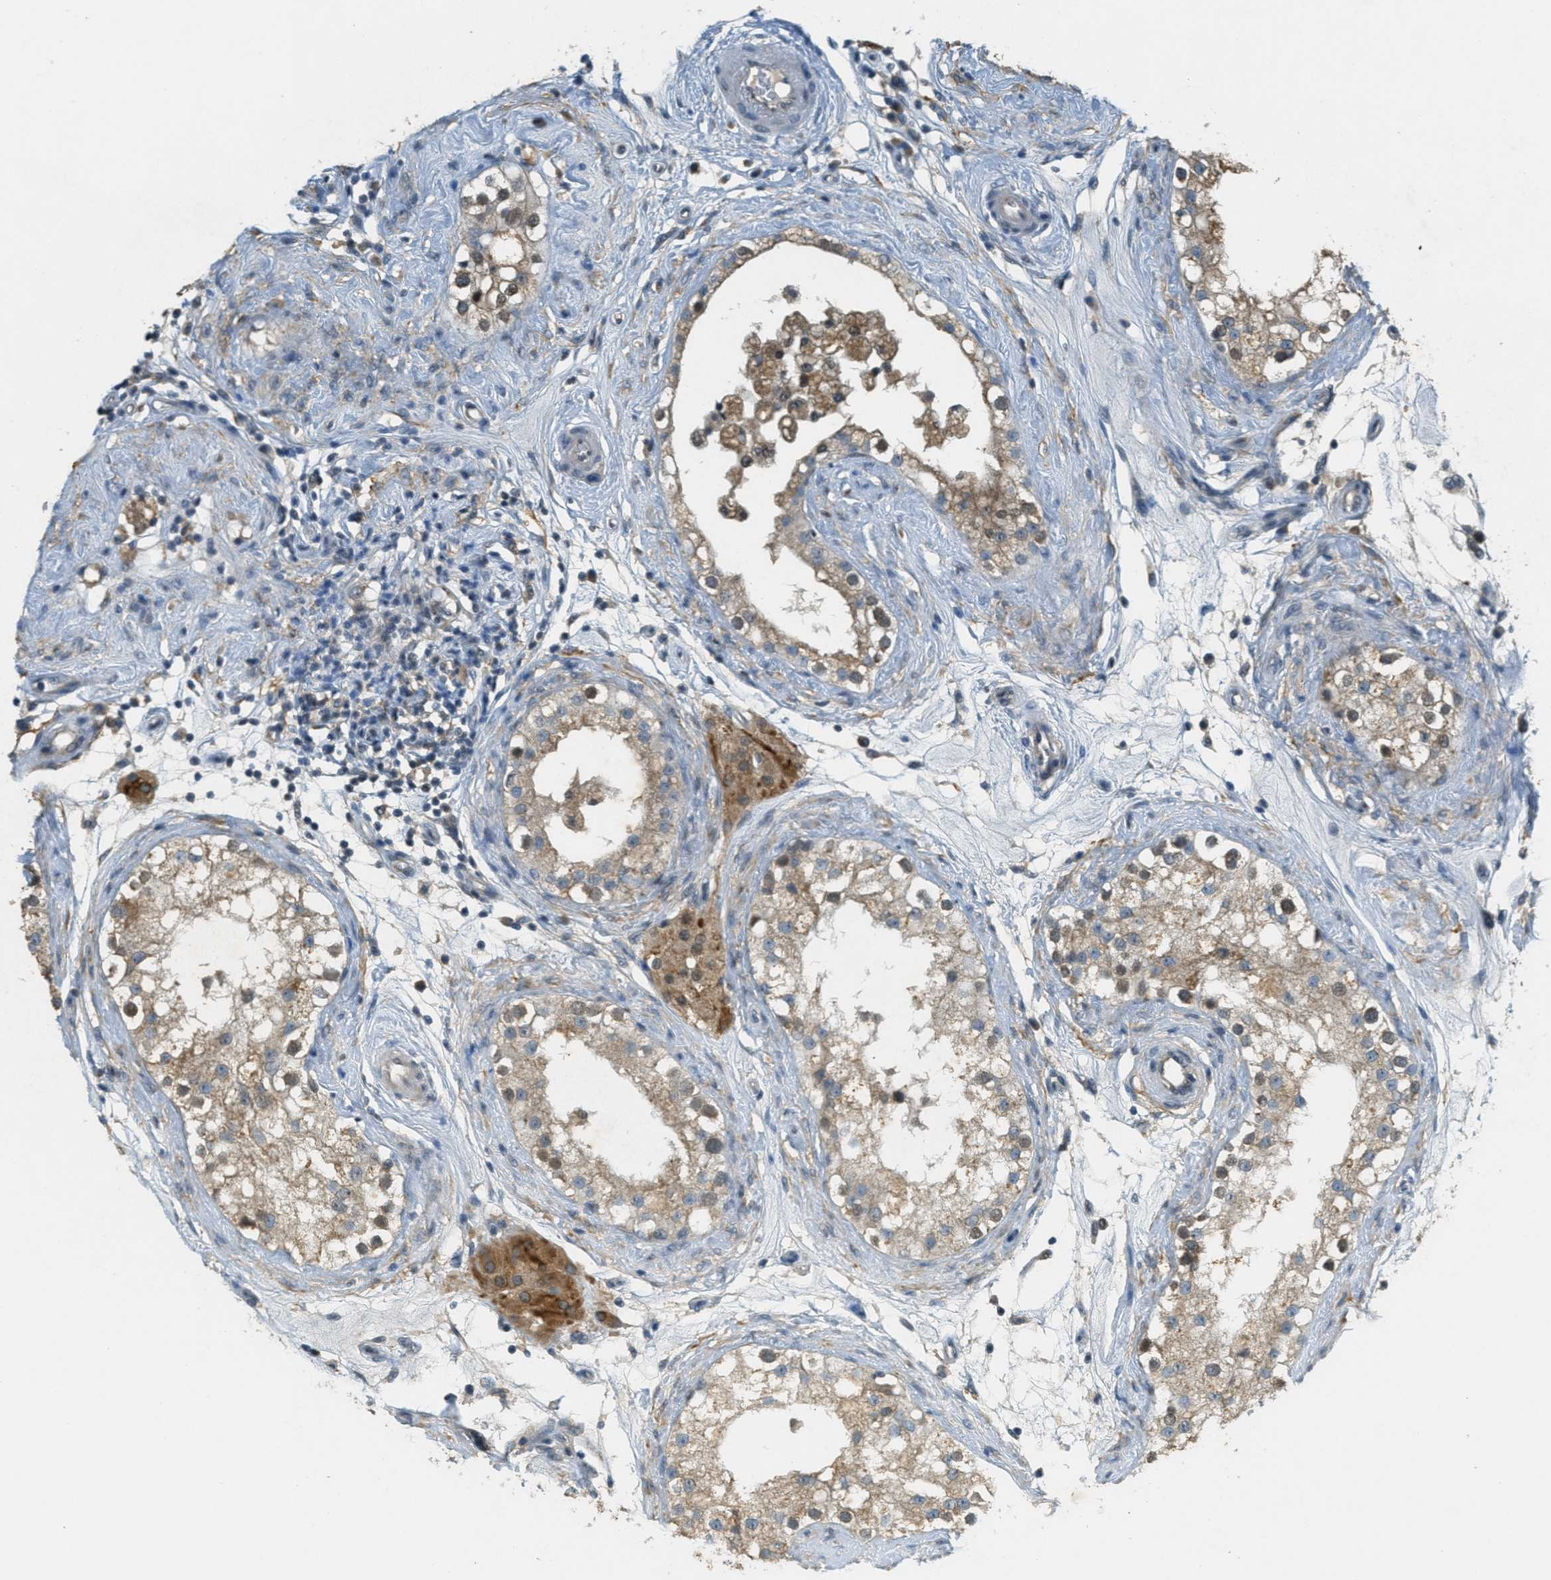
{"staining": {"intensity": "weak", "quantity": ">75%", "location": "cytoplasmic/membranous"}, "tissue": "epididymis", "cell_type": "Glandular cells", "image_type": "normal", "snomed": [{"axis": "morphology", "description": "Normal tissue, NOS"}, {"axis": "morphology", "description": "Inflammation, NOS"}, {"axis": "topography", "description": "Epididymis"}], "caption": "Protein staining exhibits weak cytoplasmic/membranous expression in about >75% of glandular cells in benign epididymis.", "gene": "TCF20", "patient": {"sex": "male", "age": 84}}